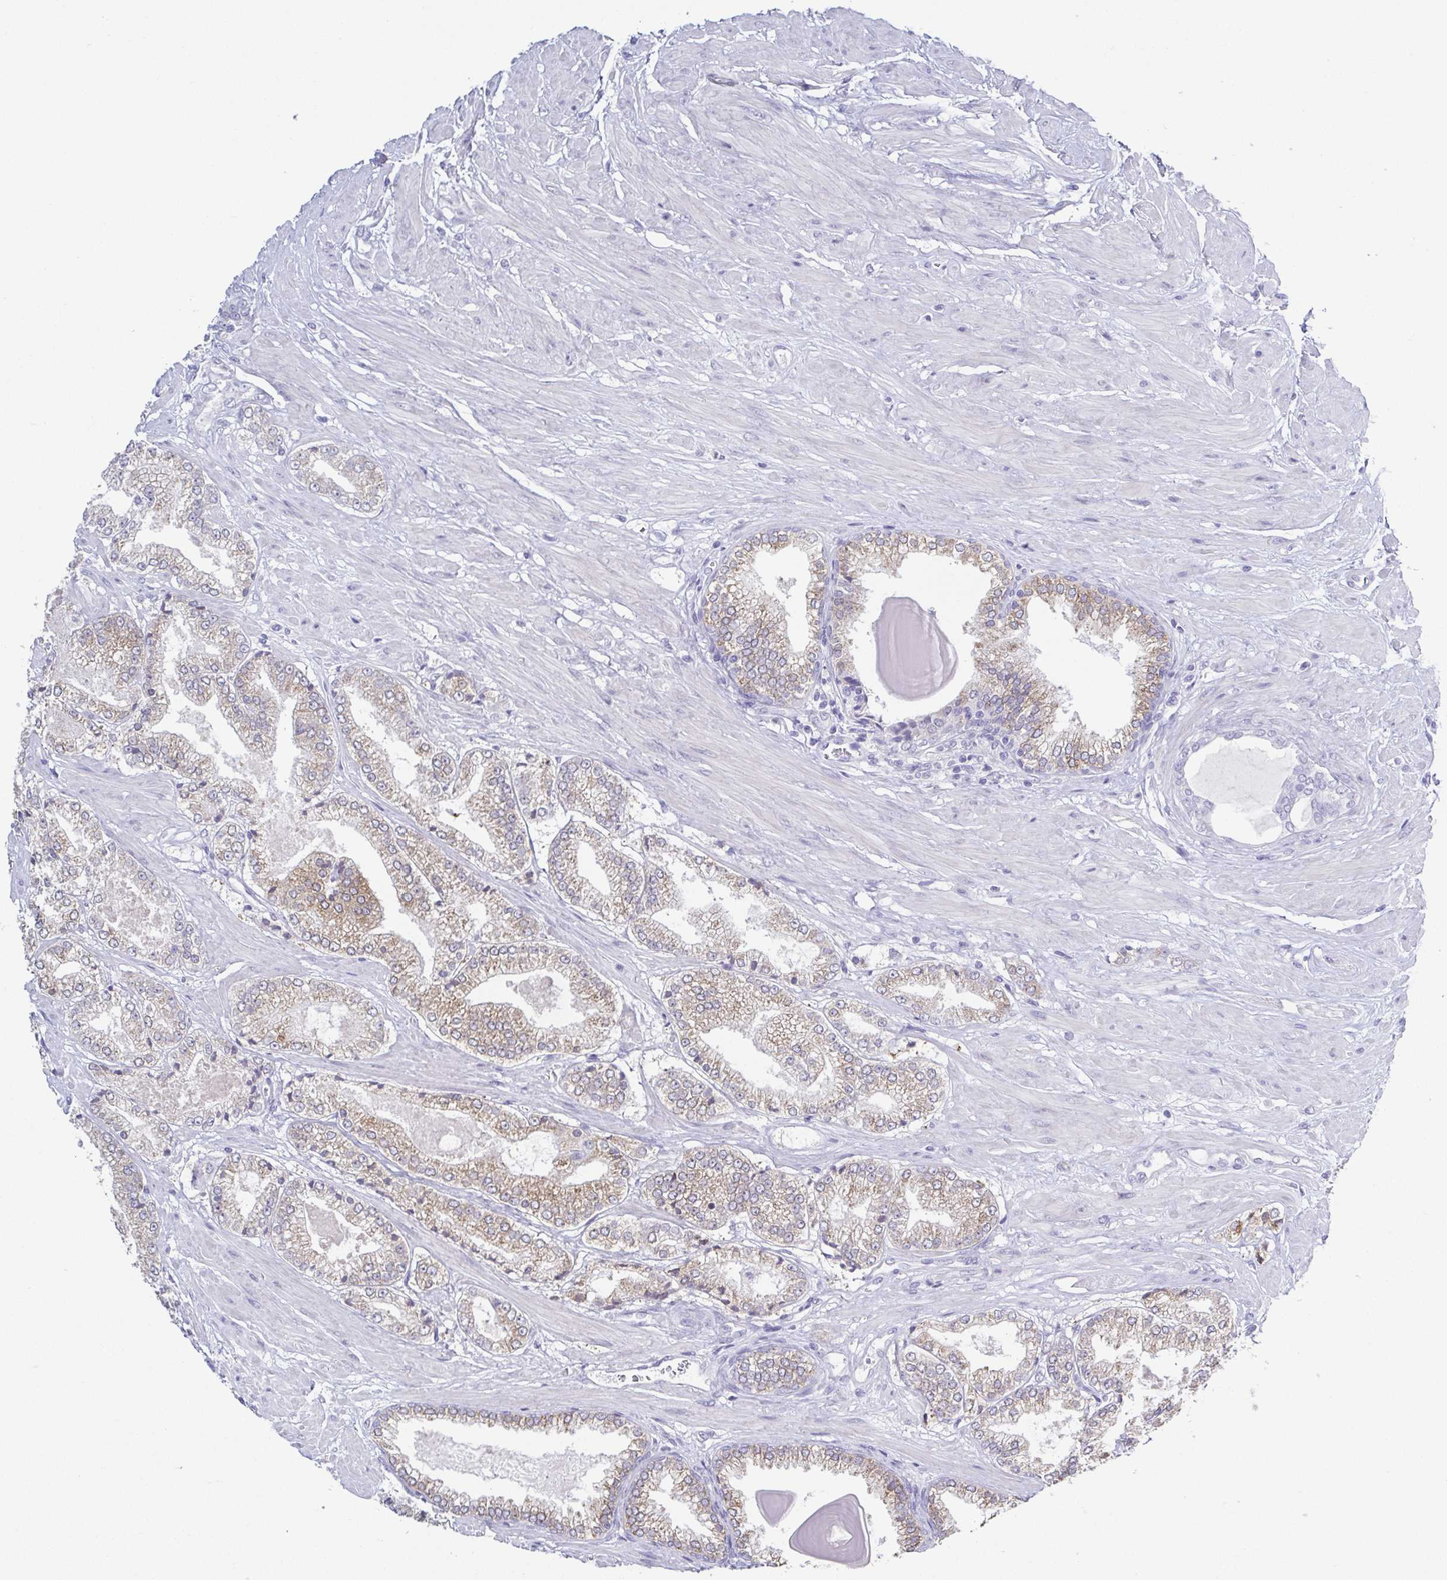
{"staining": {"intensity": "weak", "quantity": ">75%", "location": "cytoplasmic/membranous"}, "tissue": "prostate cancer", "cell_type": "Tumor cells", "image_type": "cancer", "snomed": [{"axis": "morphology", "description": "Adenocarcinoma, High grade"}, {"axis": "topography", "description": "Prostate"}], "caption": "High-magnification brightfield microscopy of prostate cancer stained with DAB (3,3'-diaminobenzidine) (brown) and counterstained with hematoxylin (blue). tumor cells exhibit weak cytoplasmic/membranous staining is present in about>75% of cells. (IHC, brightfield microscopy, high magnification).", "gene": "RDH11", "patient": {"sex": "male", "age": 64}}